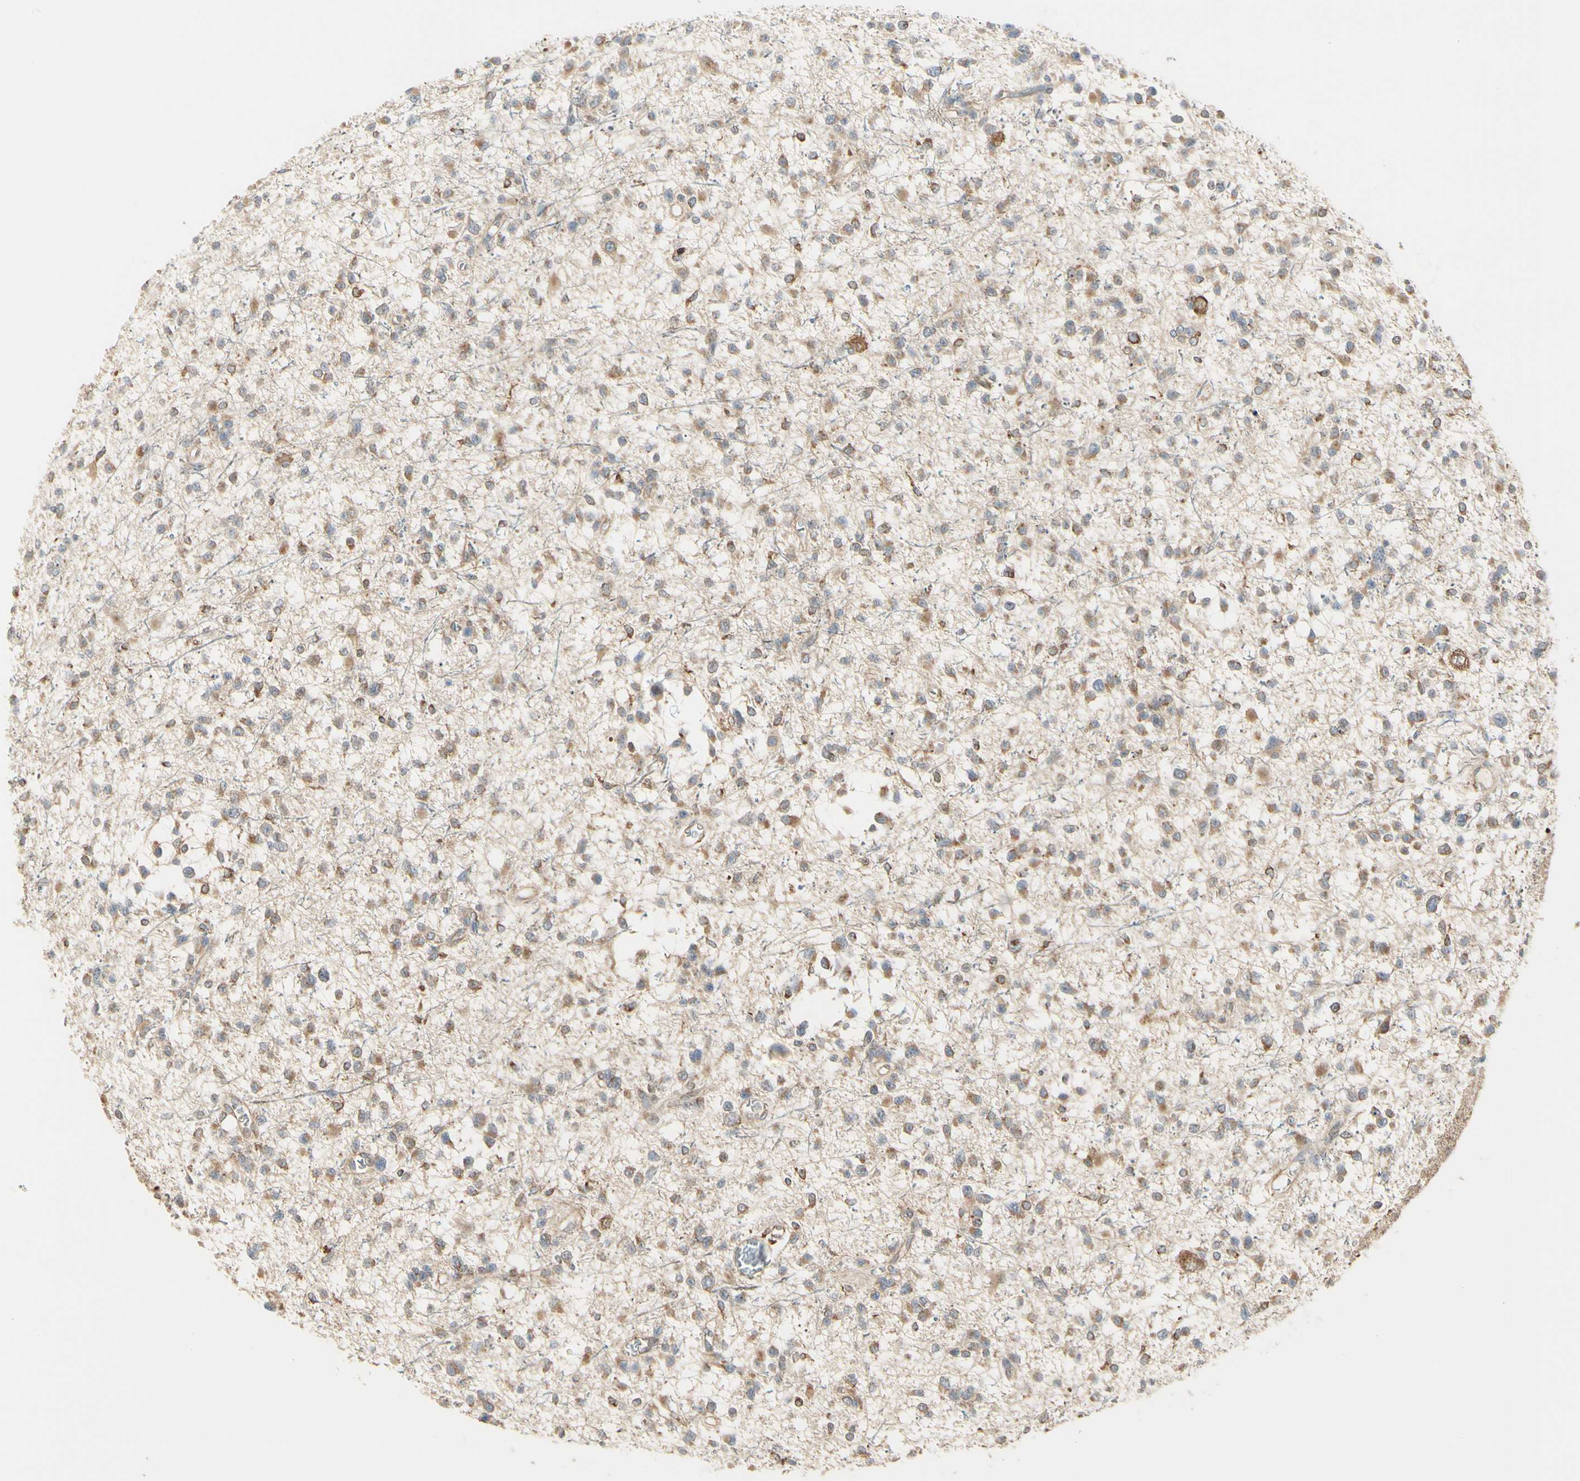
{"staining": {"intensity": "moderate", "quantity": ">75%", "location": "cytoplasmic/membranous"}, "tissue": "glioma", "cell_type": "Tumor cells", "image_type": "cancer", "snomed": [{"axis": "morphology", "description": "Glioma, malignant, Low grade"}, {"axis": "topography", "description": "Brain"}], "caption": "Immunohistochemistry (IHC) of malignant glioma (low-grade) displays medium levels of moderate cytoplasmic/membranous staining in approximately >75% of tumor cells. The staining was performed using DAB, with brown indicating positive protein expression. Nuclei are stained blue with hematoxylin.", "gene": "HSP90B1", "patient": {"sex": "female", "age": 22}}